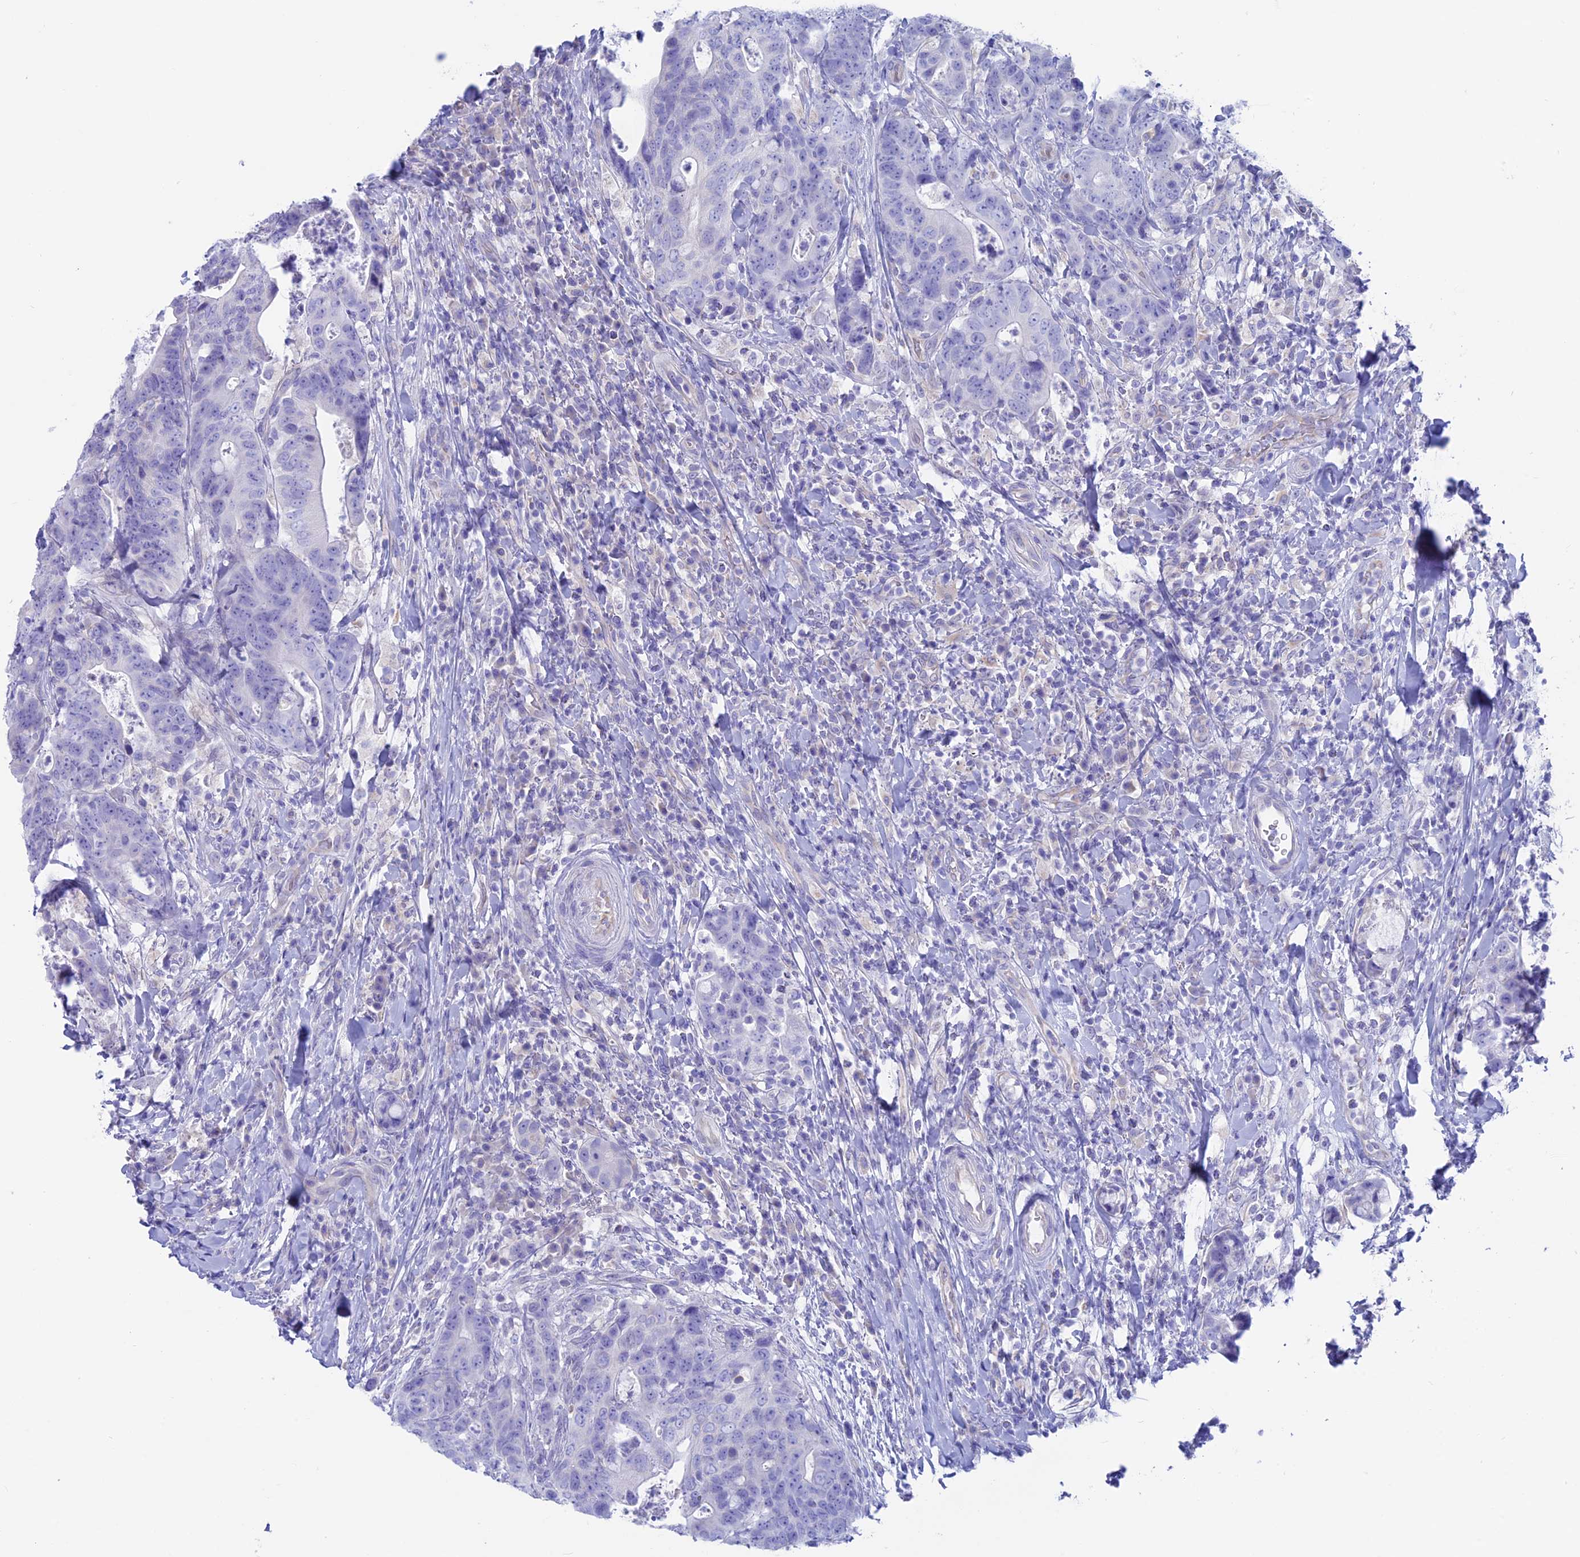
{"staining": {"intensity": "negative", "quantity": "none", "location": "none"}, "tissue": "colorectal cancer", "cell_type": "Tumor cells", "image_type": "cancer", "snomed": [{"axis": "morphology", "description": "Adenocarcinoma, NOS"}, {"axis": "topography", "description": "Colon"}], "caption": "This is an IHC image of adenocarcinoma (colorectal). There is no positivity in tumor cells.", "gene": "GNGT2", "patient": {"sex": "female", "age": 82}}